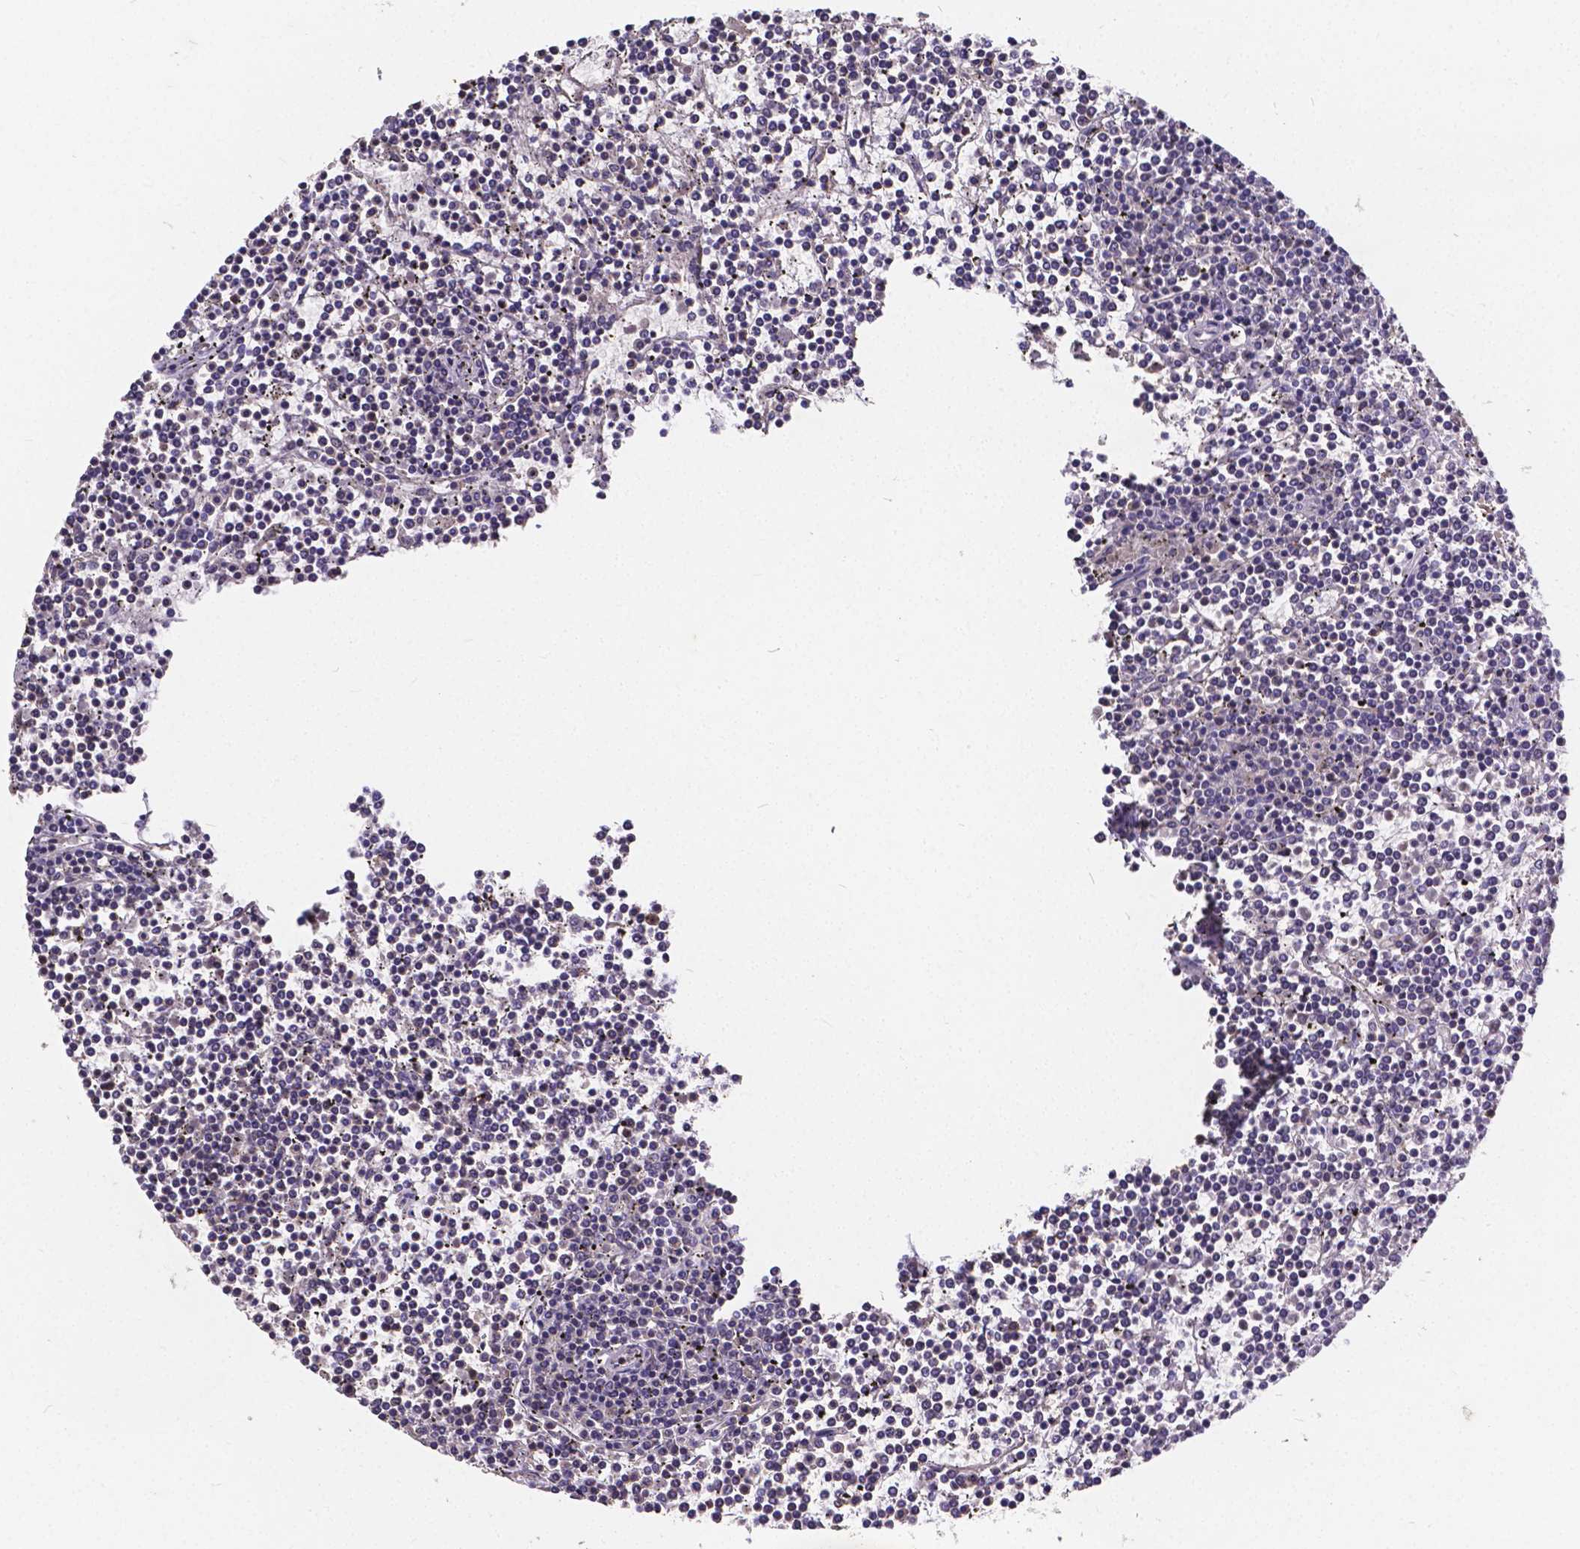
{"staining": {"intensity": "negative", "quantity": "none", "location": "none"}, "tissue": "lymphoma", "cell_type": "Tumor cells", "image_type": "cancer", "snomed": [{"axis": "morphology", "description": "Malignant lymphoma, non-Hodgkin's type, Low grade"}, {"axis": "topography", "description": "Spleen"}], "caption": "Immunohistochemistry (IHC) histopathology image of neoplastic tissue: lymphoma stained with DAB (3,3'-diaminobenzidine) exhibits no significant protein staining in tumor cells.", "gene": "CTNNA2", "patient": {"sex": "female", "age": 19}}